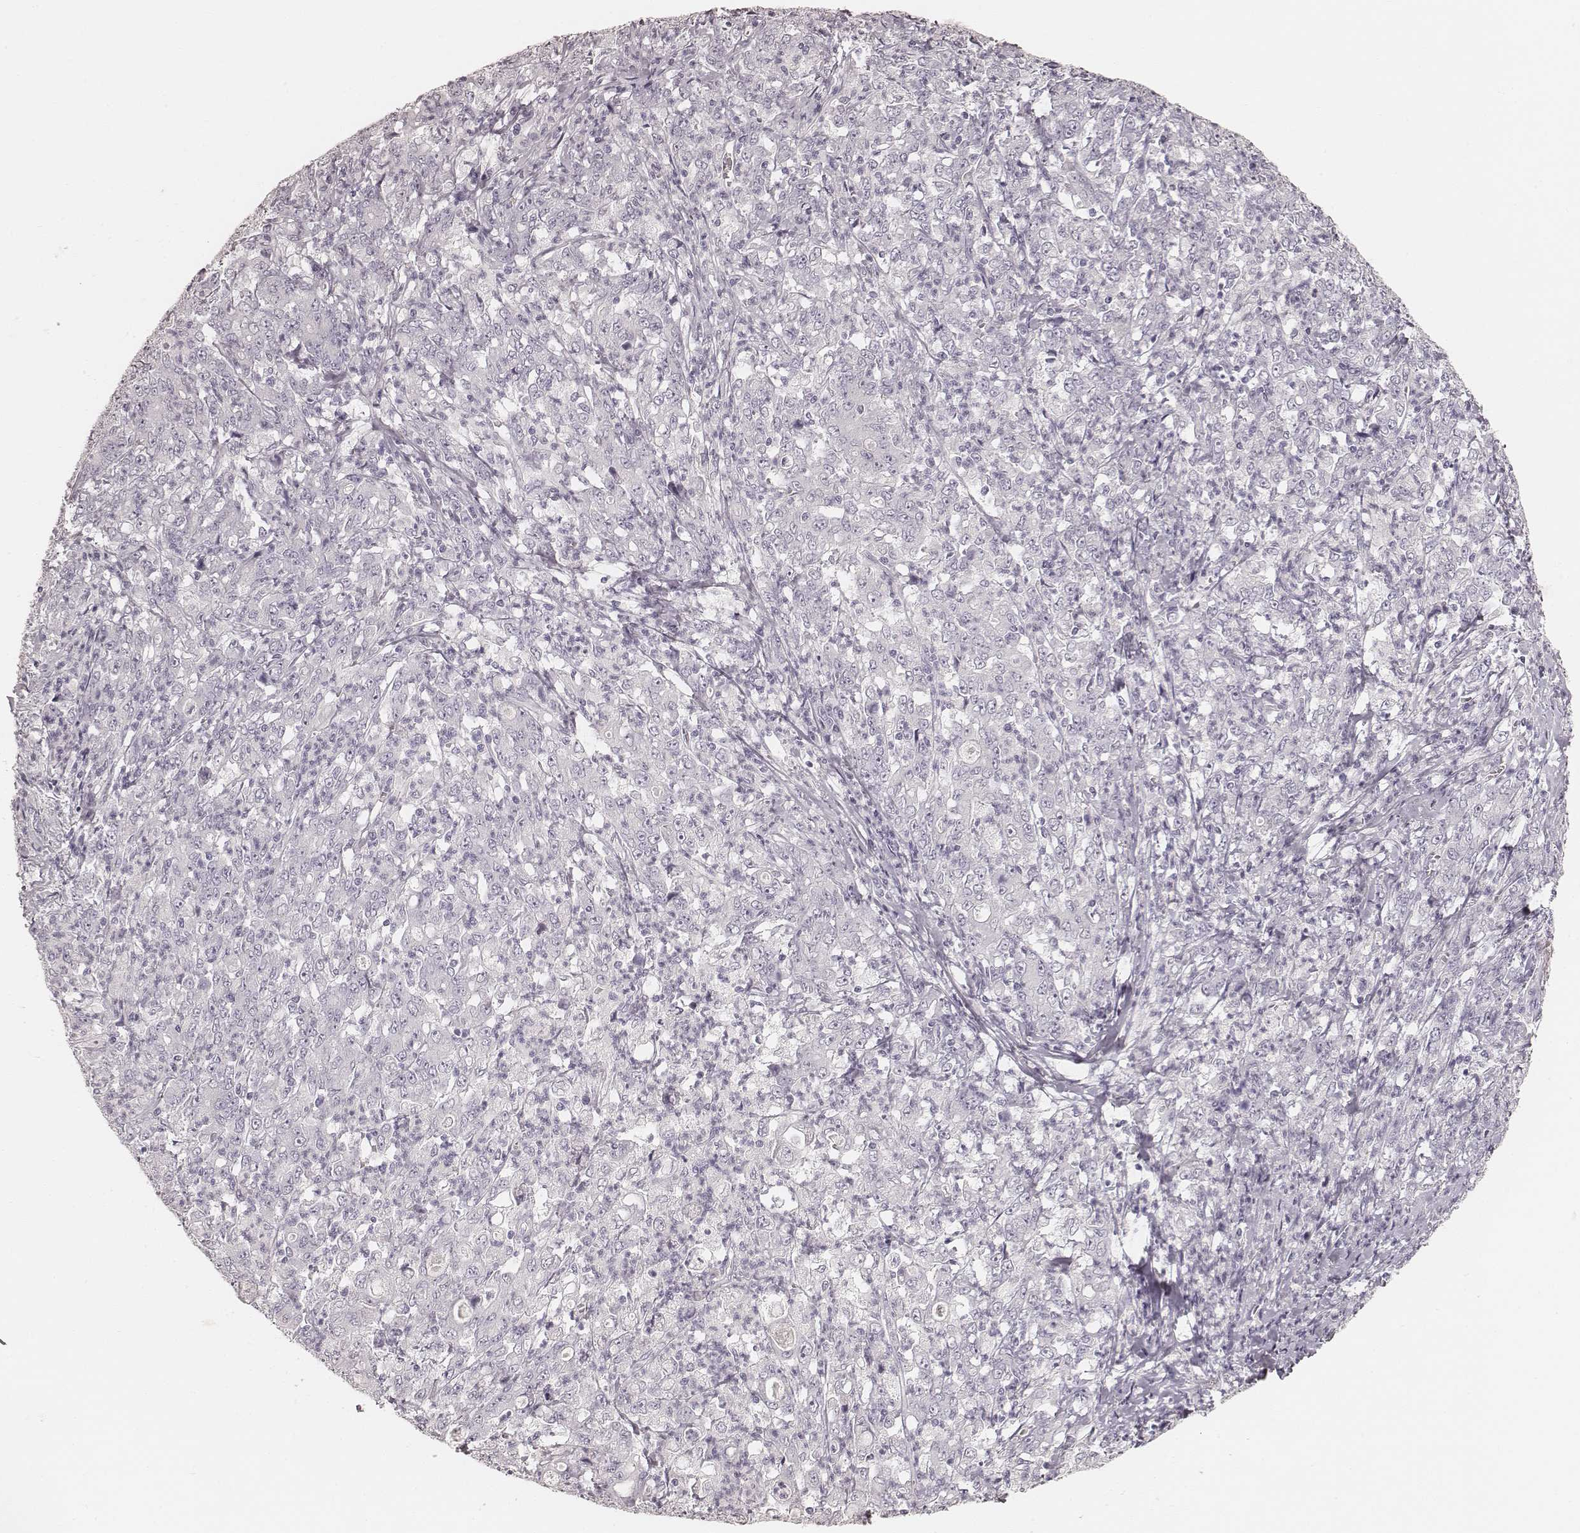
{"staining": {"intensity": "negative", "quantity": "none", "location": "none"}, "tissue": "stomach cancer", "cell_type": "Tumor cells", "image_type": "cancer", "snomed": [{"axis": "morphology", "description": "Adenocarcinoma, NOS"}, {"axis": "topography", "description": "Stomach, lower"}], "caption": "This is an immunohistochemistry (IHC) micrograph of human adenocarcinoma (stomach). There is no staining in tumor cells.", "gene": "KRT26", "patient": {"sex": "female", "age": 71}}